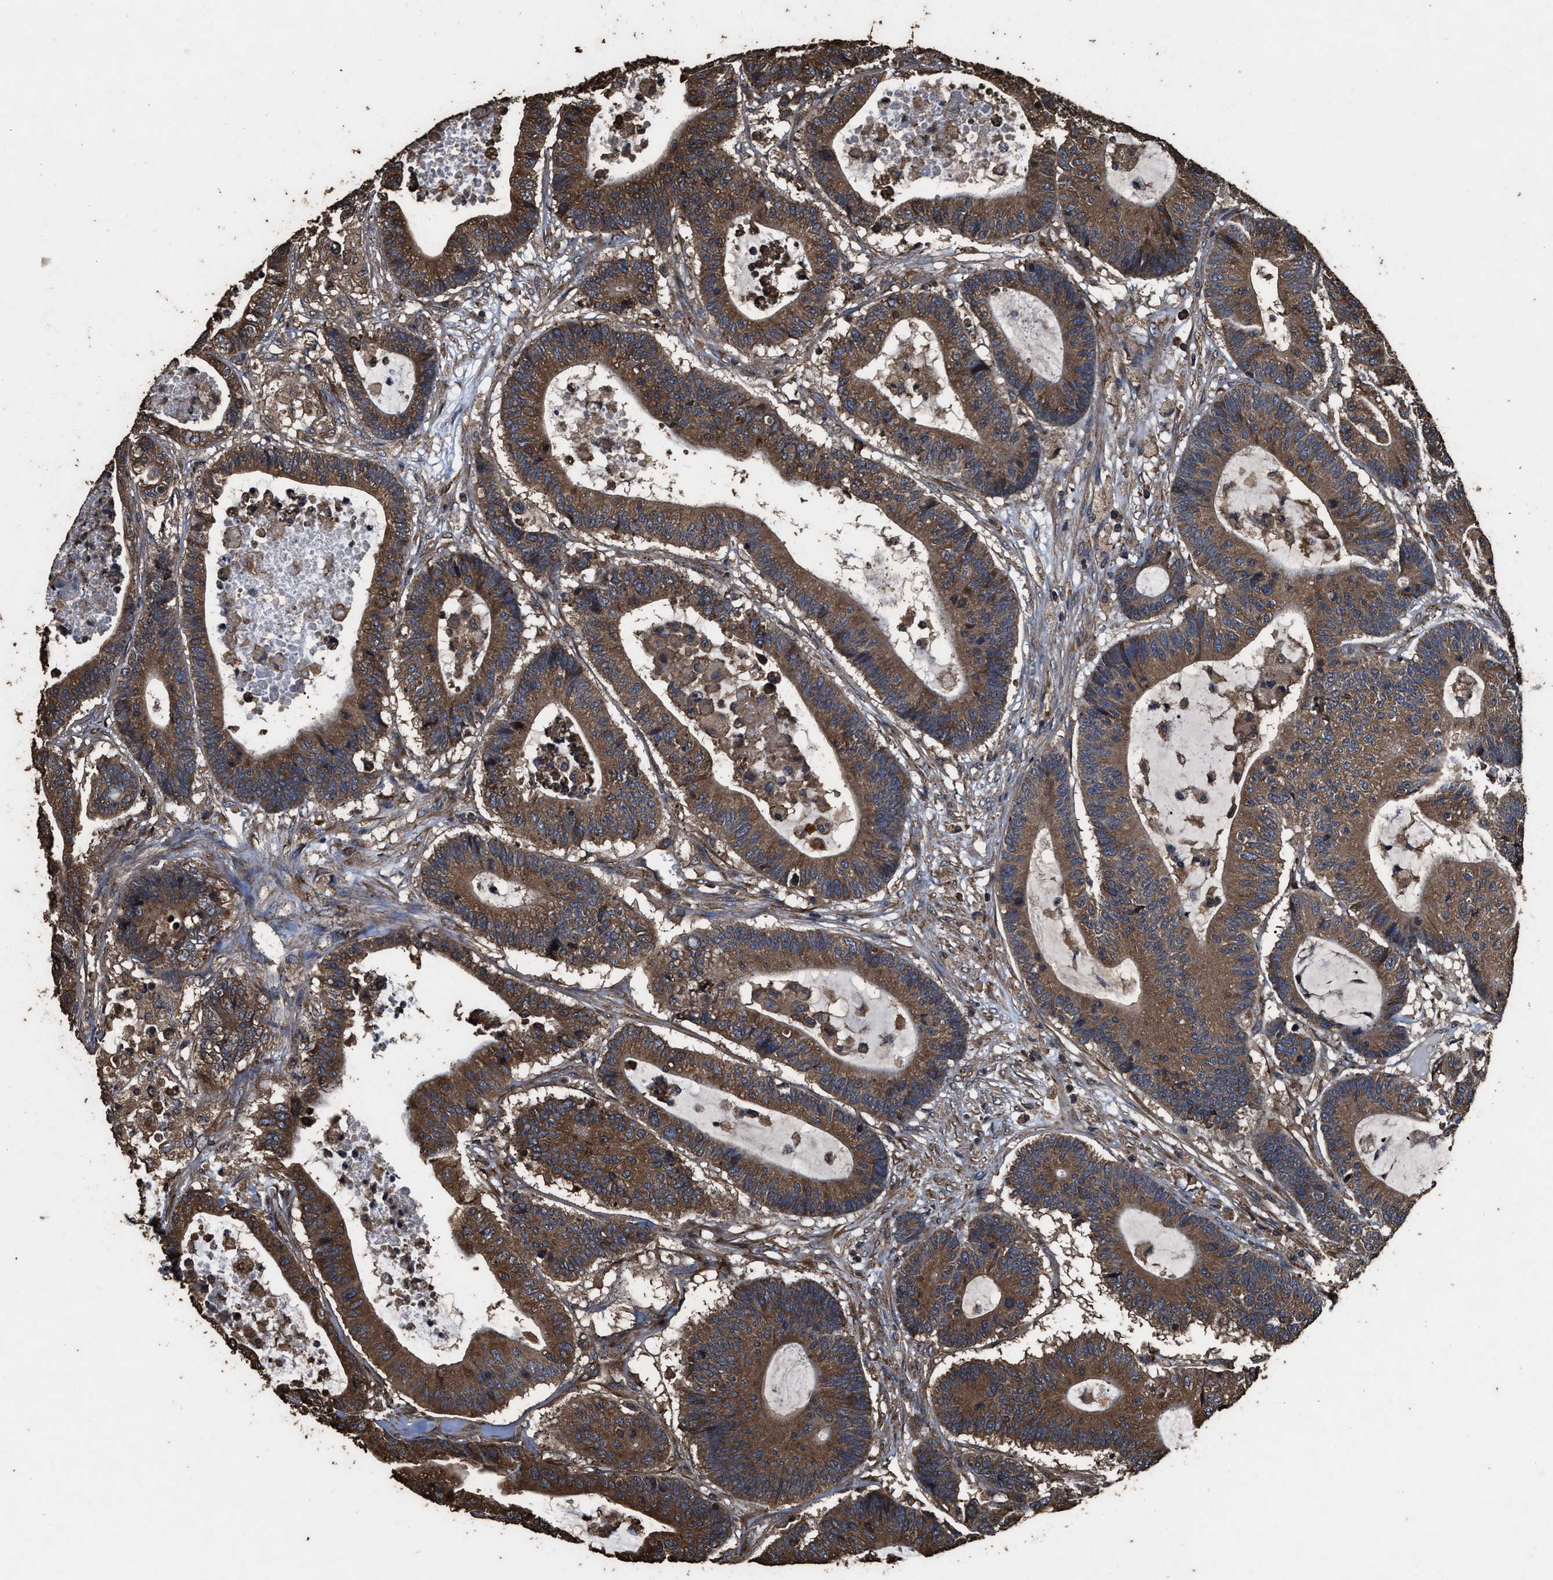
{"staining": {"intensity": "strong", "quantity": ">75%", "location": "cytoplasmic/membranous"}, "tissue": "colorectal cancer", "cell_type": "Tumor cells", "image_type": "cancer", "snomed": [{"axis": "morphology", "description": "Adenocarcinoma, NOS"}, {"axis": "topography", "description": "Colon"}], "caption": "Protein expression analysis of human adenocarcinoma (colorectal) reveals strong cytoplasmic/membranous staining in approximately >75% of tumor cells.", "gene": "ZMYND19", "patient": {"sex": "female", "age": 84}}